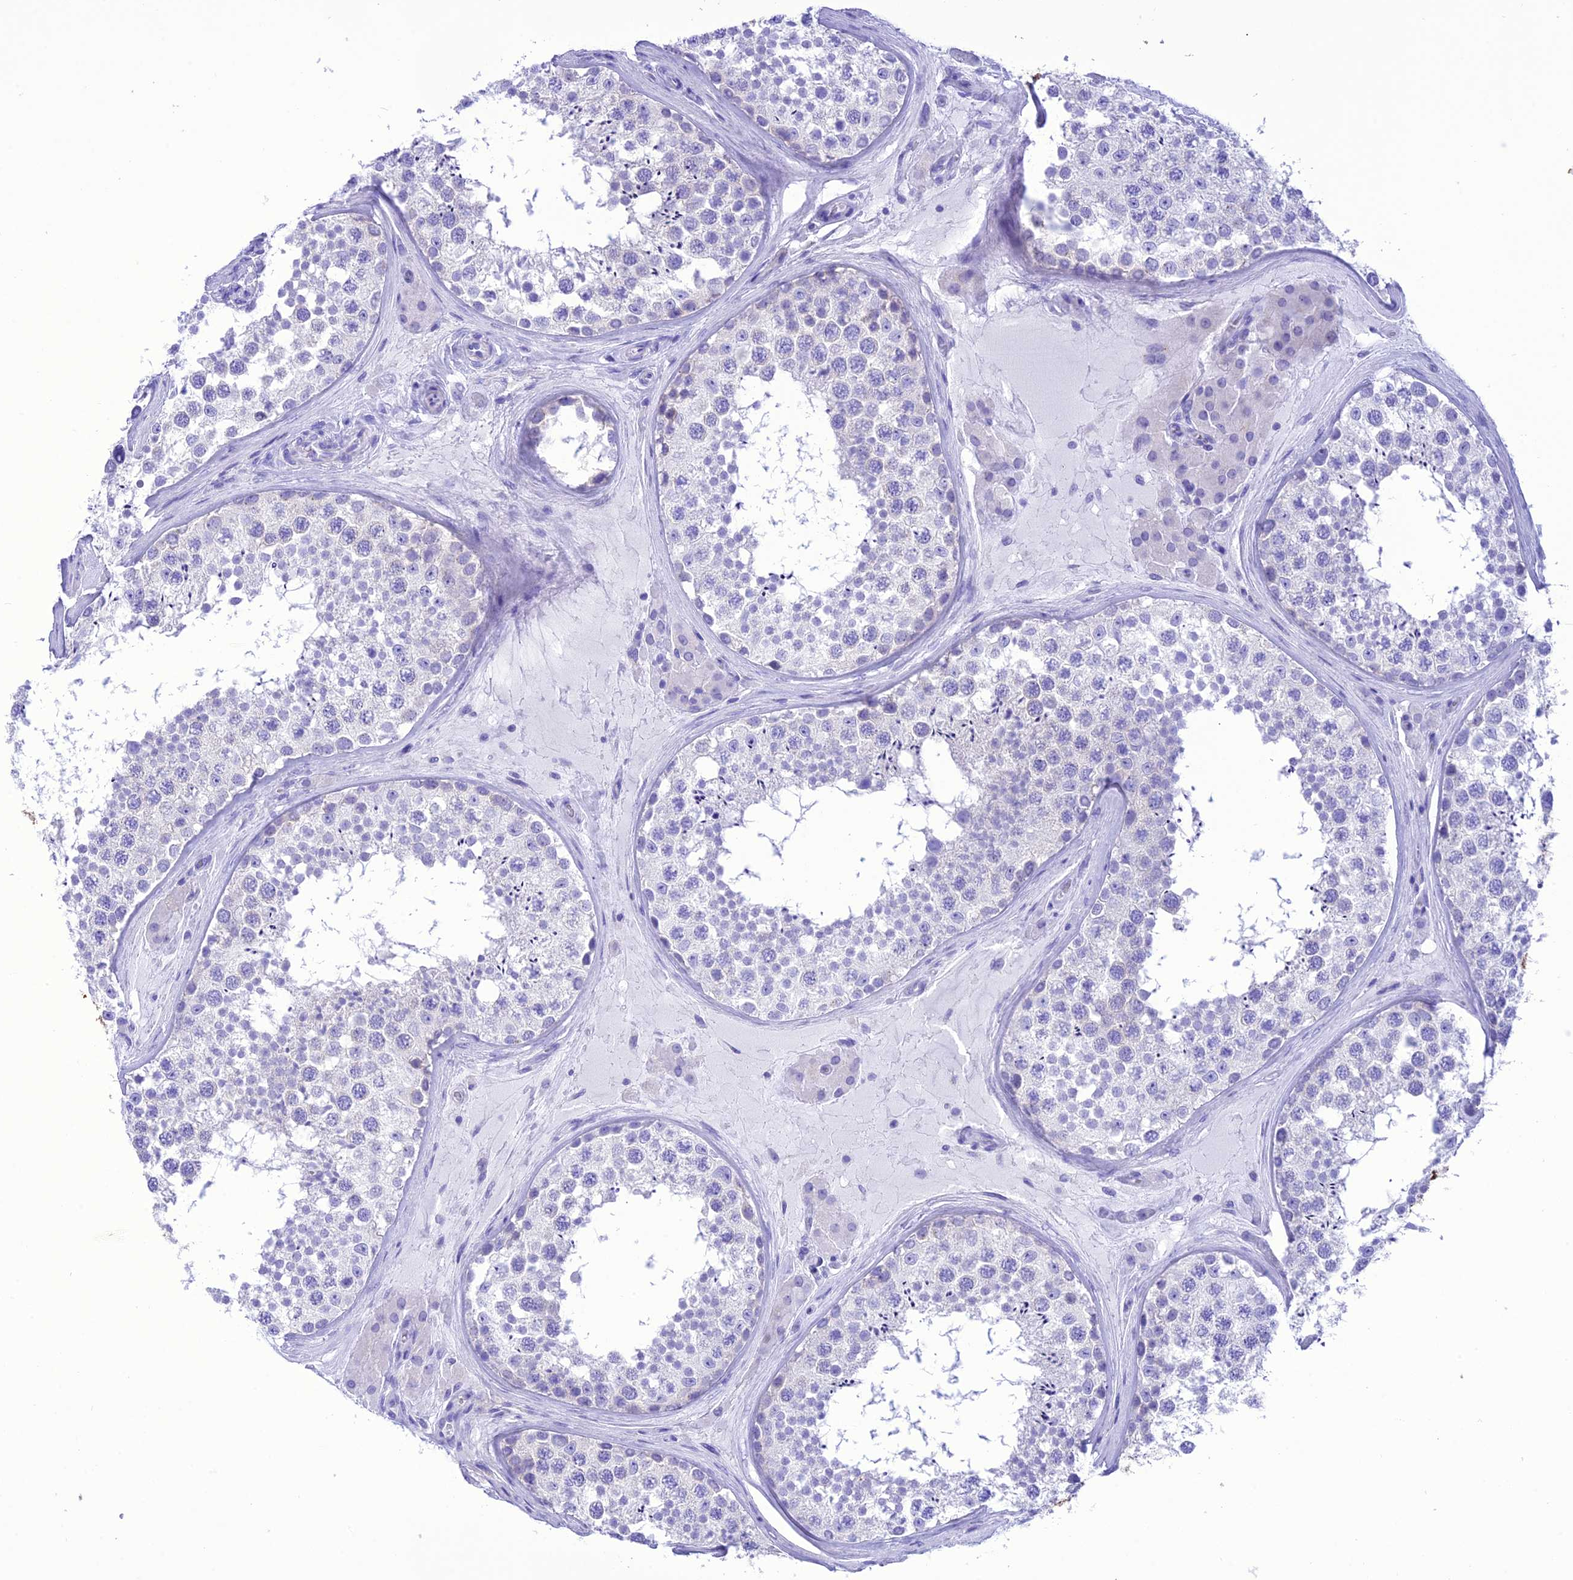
{"staining": {"intensity": "negative", "quantity": "none", "location": "none"}, "tissue": "testis", "cell_type": "Cells in seminiferous ducts", "image_type": "normal", "snomed": [{"axis": "morphology", "description": "Normal tissue, NOS"}, {"axis": "topography", "description": "Testis"}], "caption": "The photomicrograph demonstrates no significant expression in cells in seminiferous ducts of testis.", "gene": "VPS52", "patient": {"sex": "male", "age": 46}}